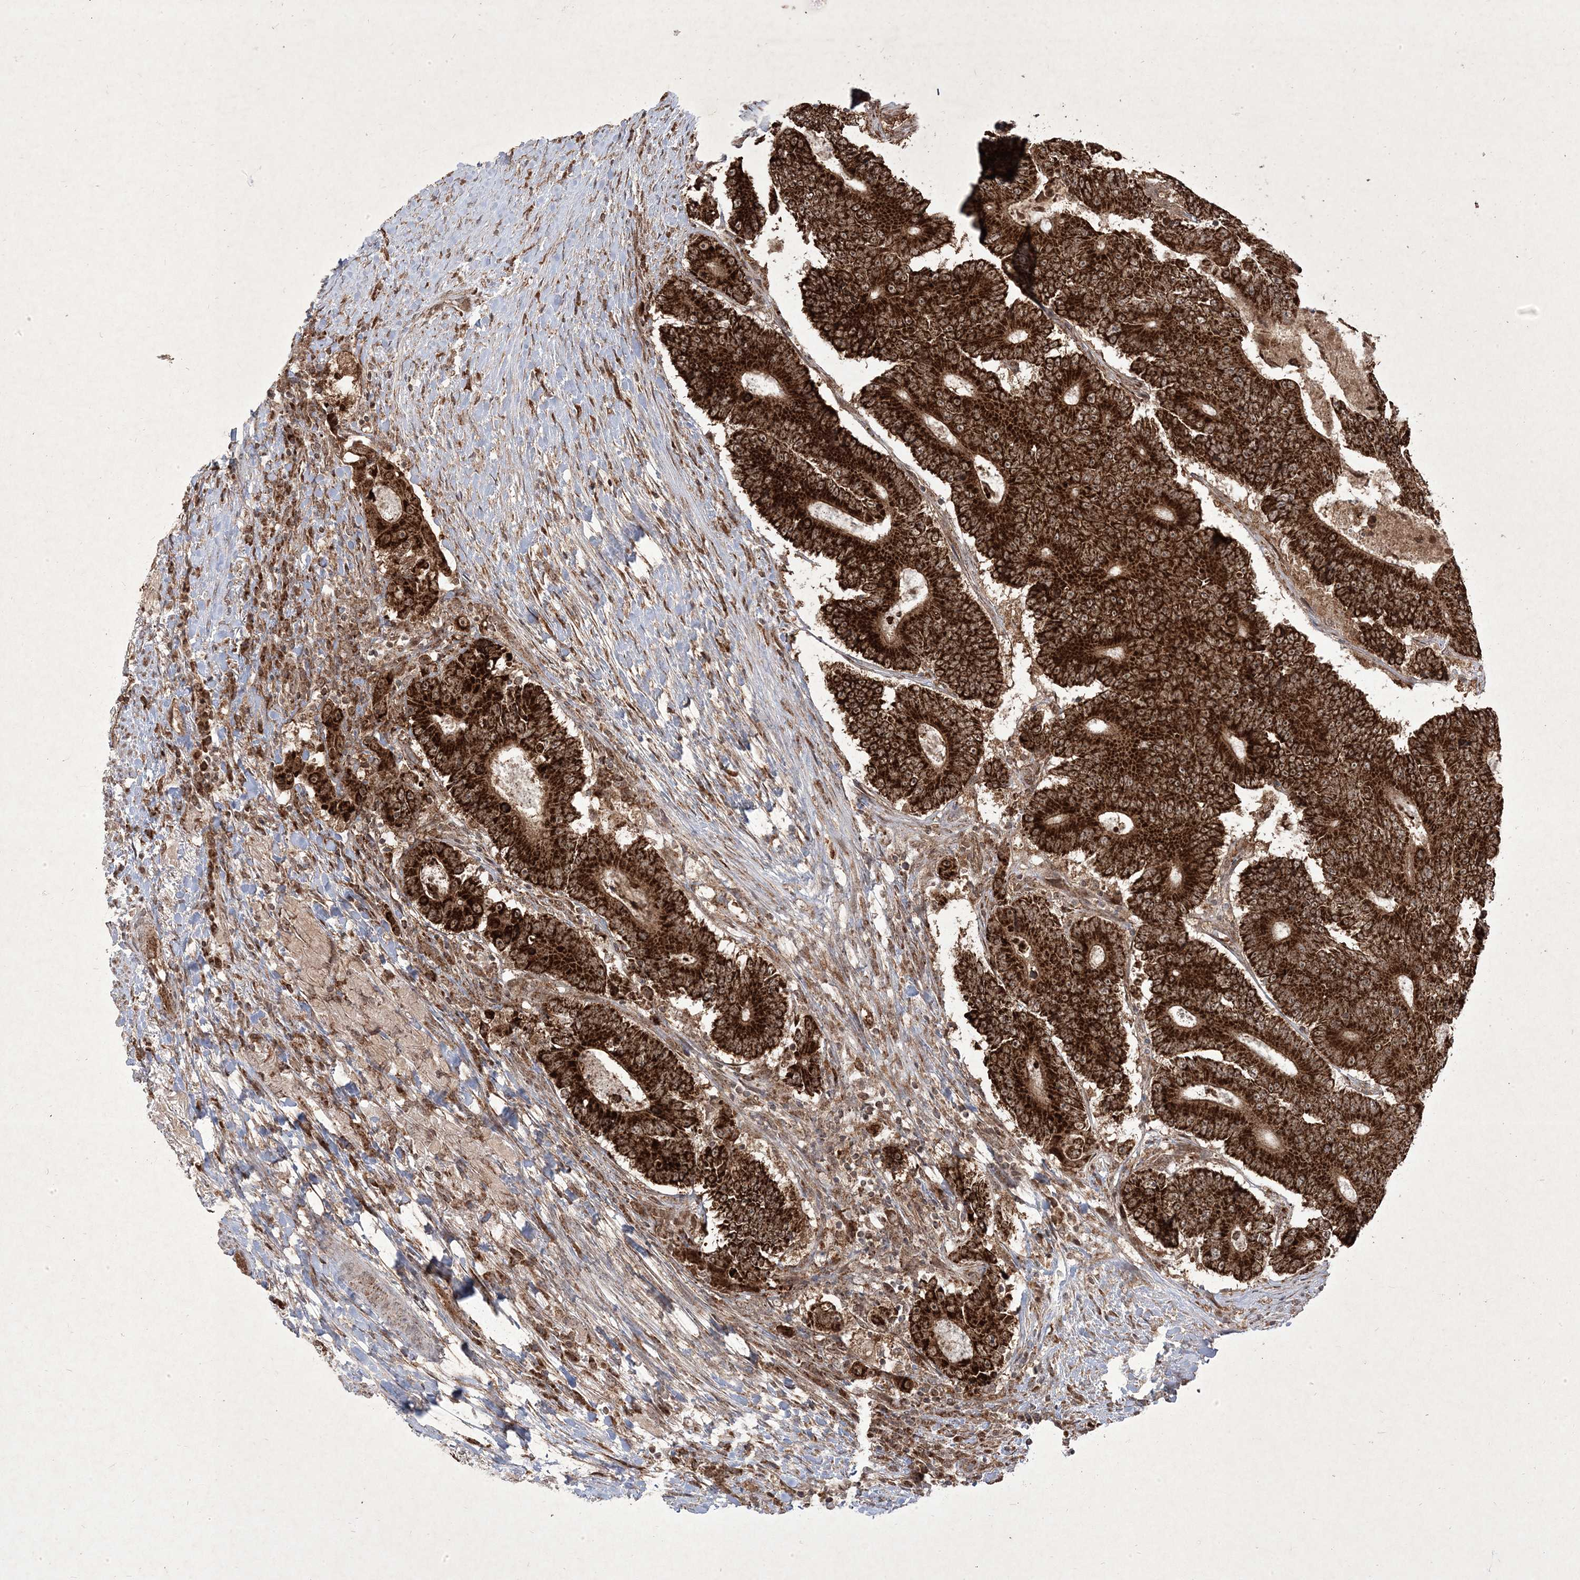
{"staining": {"intensity": "strong", "quantity": ">75%", "location": "cytoplasmic/membranous,nuclear"}, "tissue": "colorectal cancer", "cell_type": "Tumor cells", "image_type": "cancer", "snomed": [{"axis": "morphology", "description": "Adenocarcinoma, NOS"}, {"axis": "topography", "description": "Colon"}], "caption": "Colorectal adenocarcinoma stained for a protein shows strong cytoplasmic/membranous and nuclear positivity in tumor cells. The staining is performed using DAB (3,3'-diaminobenzidine) brown chromogen to label protein expression. The nuclei are counter-stained blue using hematoxylin.", "gene": "PLEKHM2", "patient": {"sex": "male", "age": 83}}